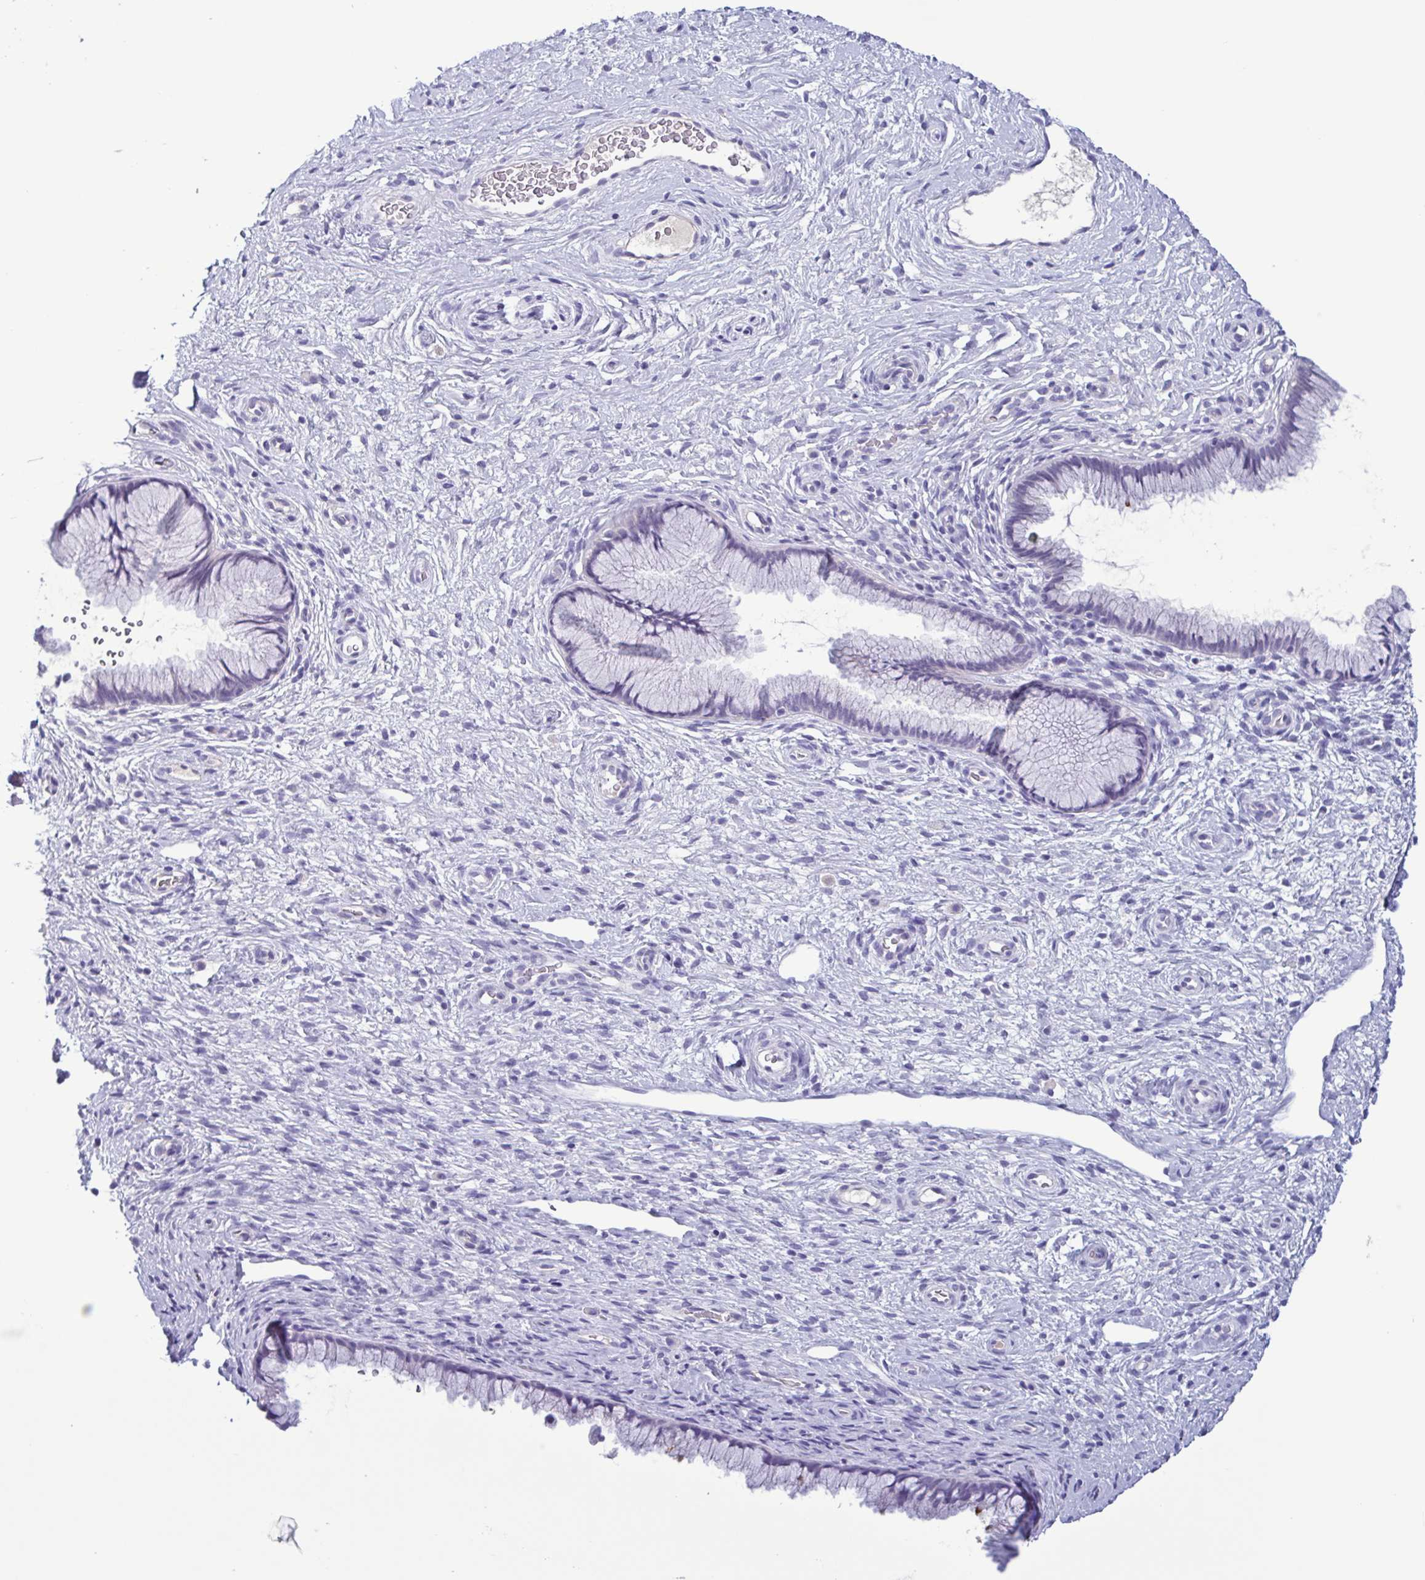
{"staining": {"intensity": "negative", "quantity": "none", "location": "none"}, "tissue": "cervix", "cell_type": "Glandular cells", "image_type": "normal", "snomed": [{"axis": "morphology", "description": "Normal tissue, NOS"}, {"axis": "topography", "description": "Cervix"}], "caption": "A high-resolution photomicrograph shows IHC staining of benign cervix, which exhibits no significant positivity in glandular cells. (DAB (3,3'-diaminobenzidine) immunohistochemistry (IHC) with hematoxylin counter stain).", "gene": "INAFM1", "patient": {"sex": "female", "age": 34}}